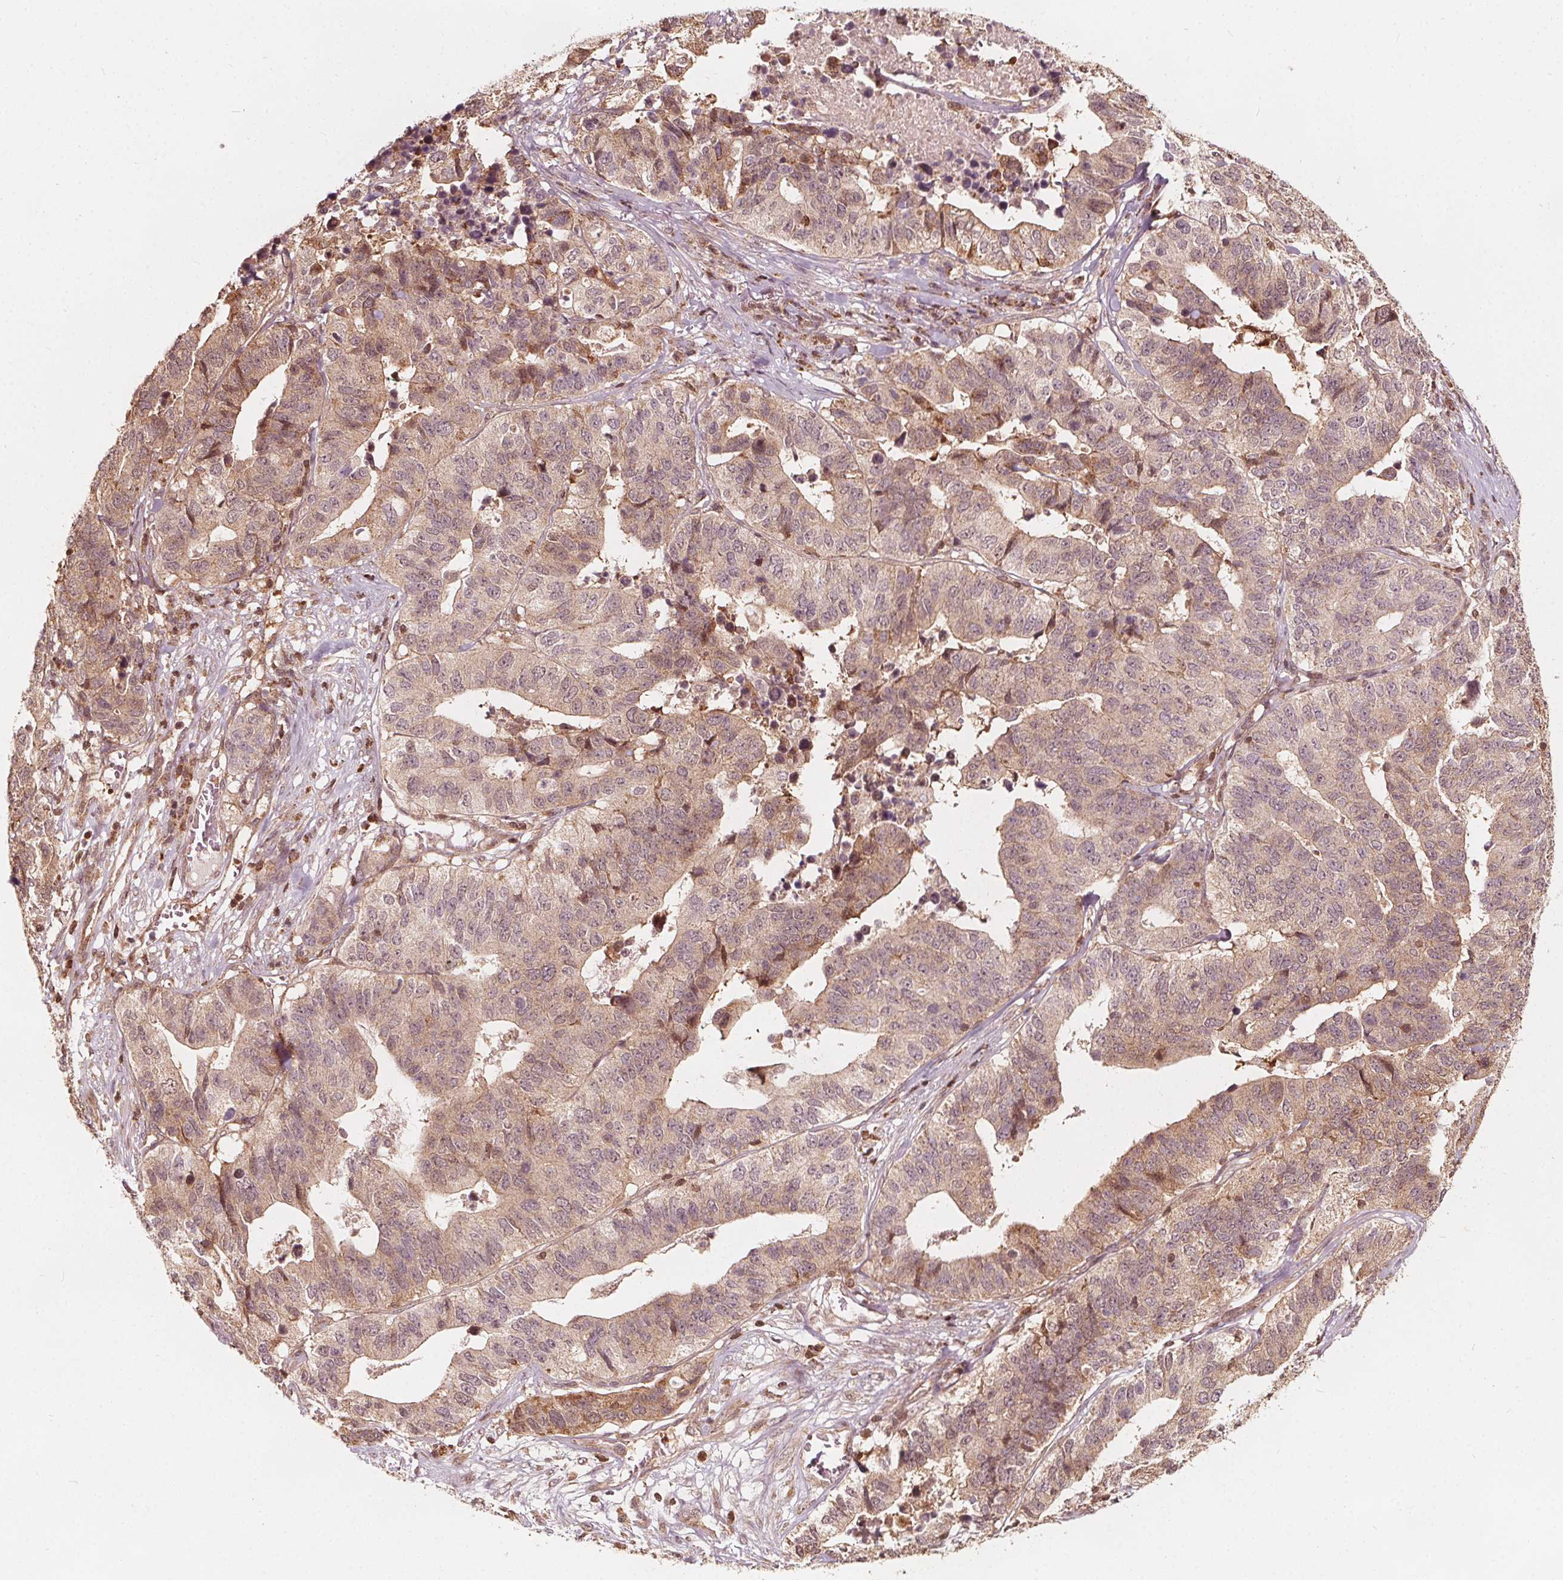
{"staining": {"intensity": "moderate", "quantity": ">75%", "location": "cytoplasmic/membranous"}, "tissue": "stomach cancer", "cell_type": "Tumor cells", "image_type": "cancer", "snomed": [{"axis": "morphology", "description": "Adenocarcinoma, NOS"}, {"axis": "topography", "description": "Stomach, upper"}], "caption": "An IHC histopathology image of tumor tissue is shown. Protein staining in brown shows moderate cytoplasmic/membranous positivity in stomach cancer (adenocarcinoma) within tumor cells.", "gene": "AIP", "patient": {"sex": "female", "age": 67}}